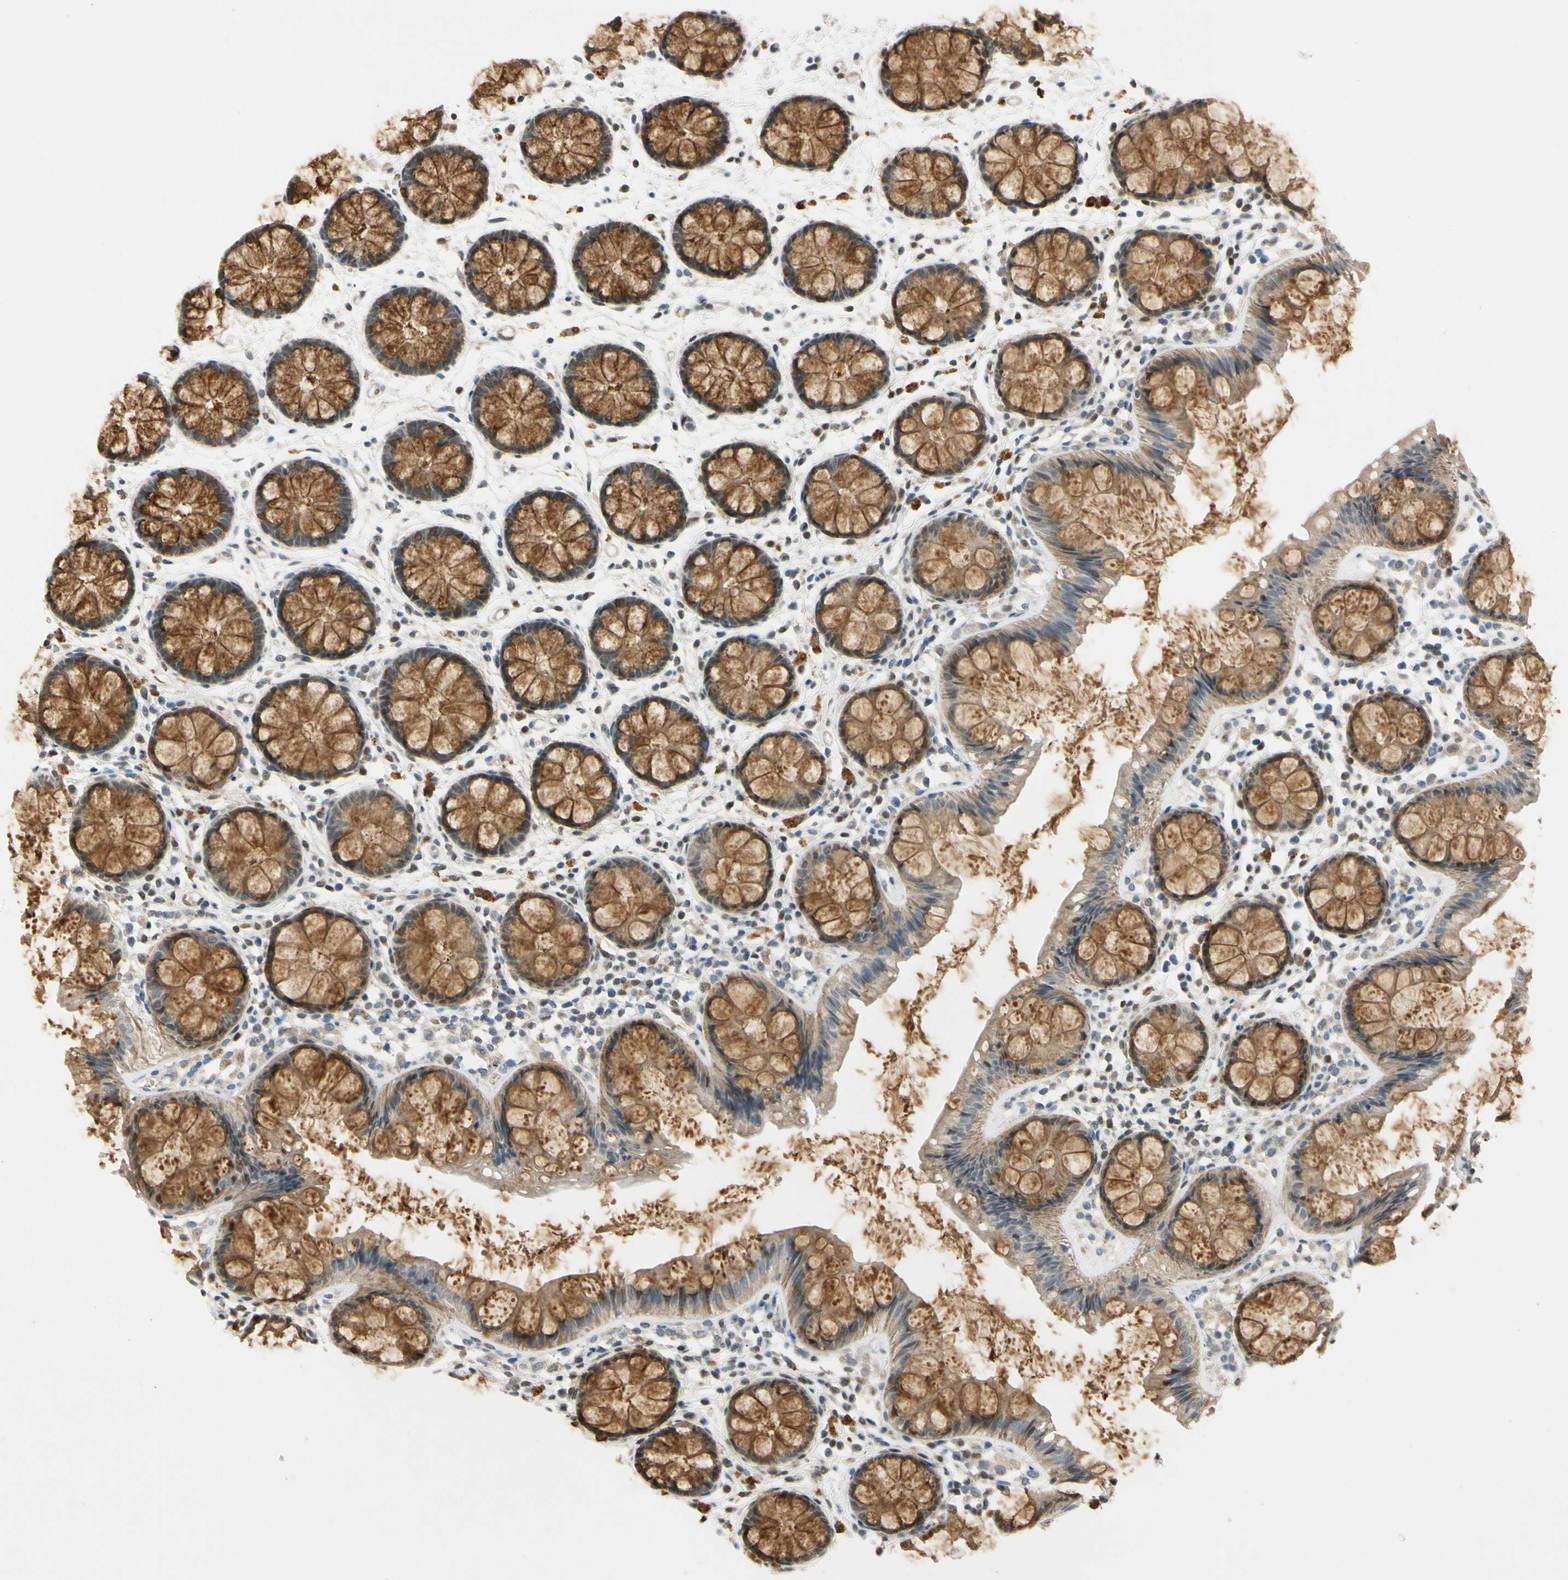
{"staining": {"intensity": "moderate", "quantity": ">75%", "location": "cytoplasmic/membranous"}, "tissue": "rectum", "cell_type": "Glandular cells", "image_type": "normal", "snomed": [{"axis": "morphology", "description": "Normal tissue, NOS"}, {"axis": "topography", "description": "Rectum"}], "caption": "A micrograph showing moderate cytoplasmic/membranous expression in approximately >75% of glandular cells in unremarkable rectum, as visualized by brown immunohistochemical staining.", "gene": "RIOX2", "patient": {"sex": "female", "age": 66}}